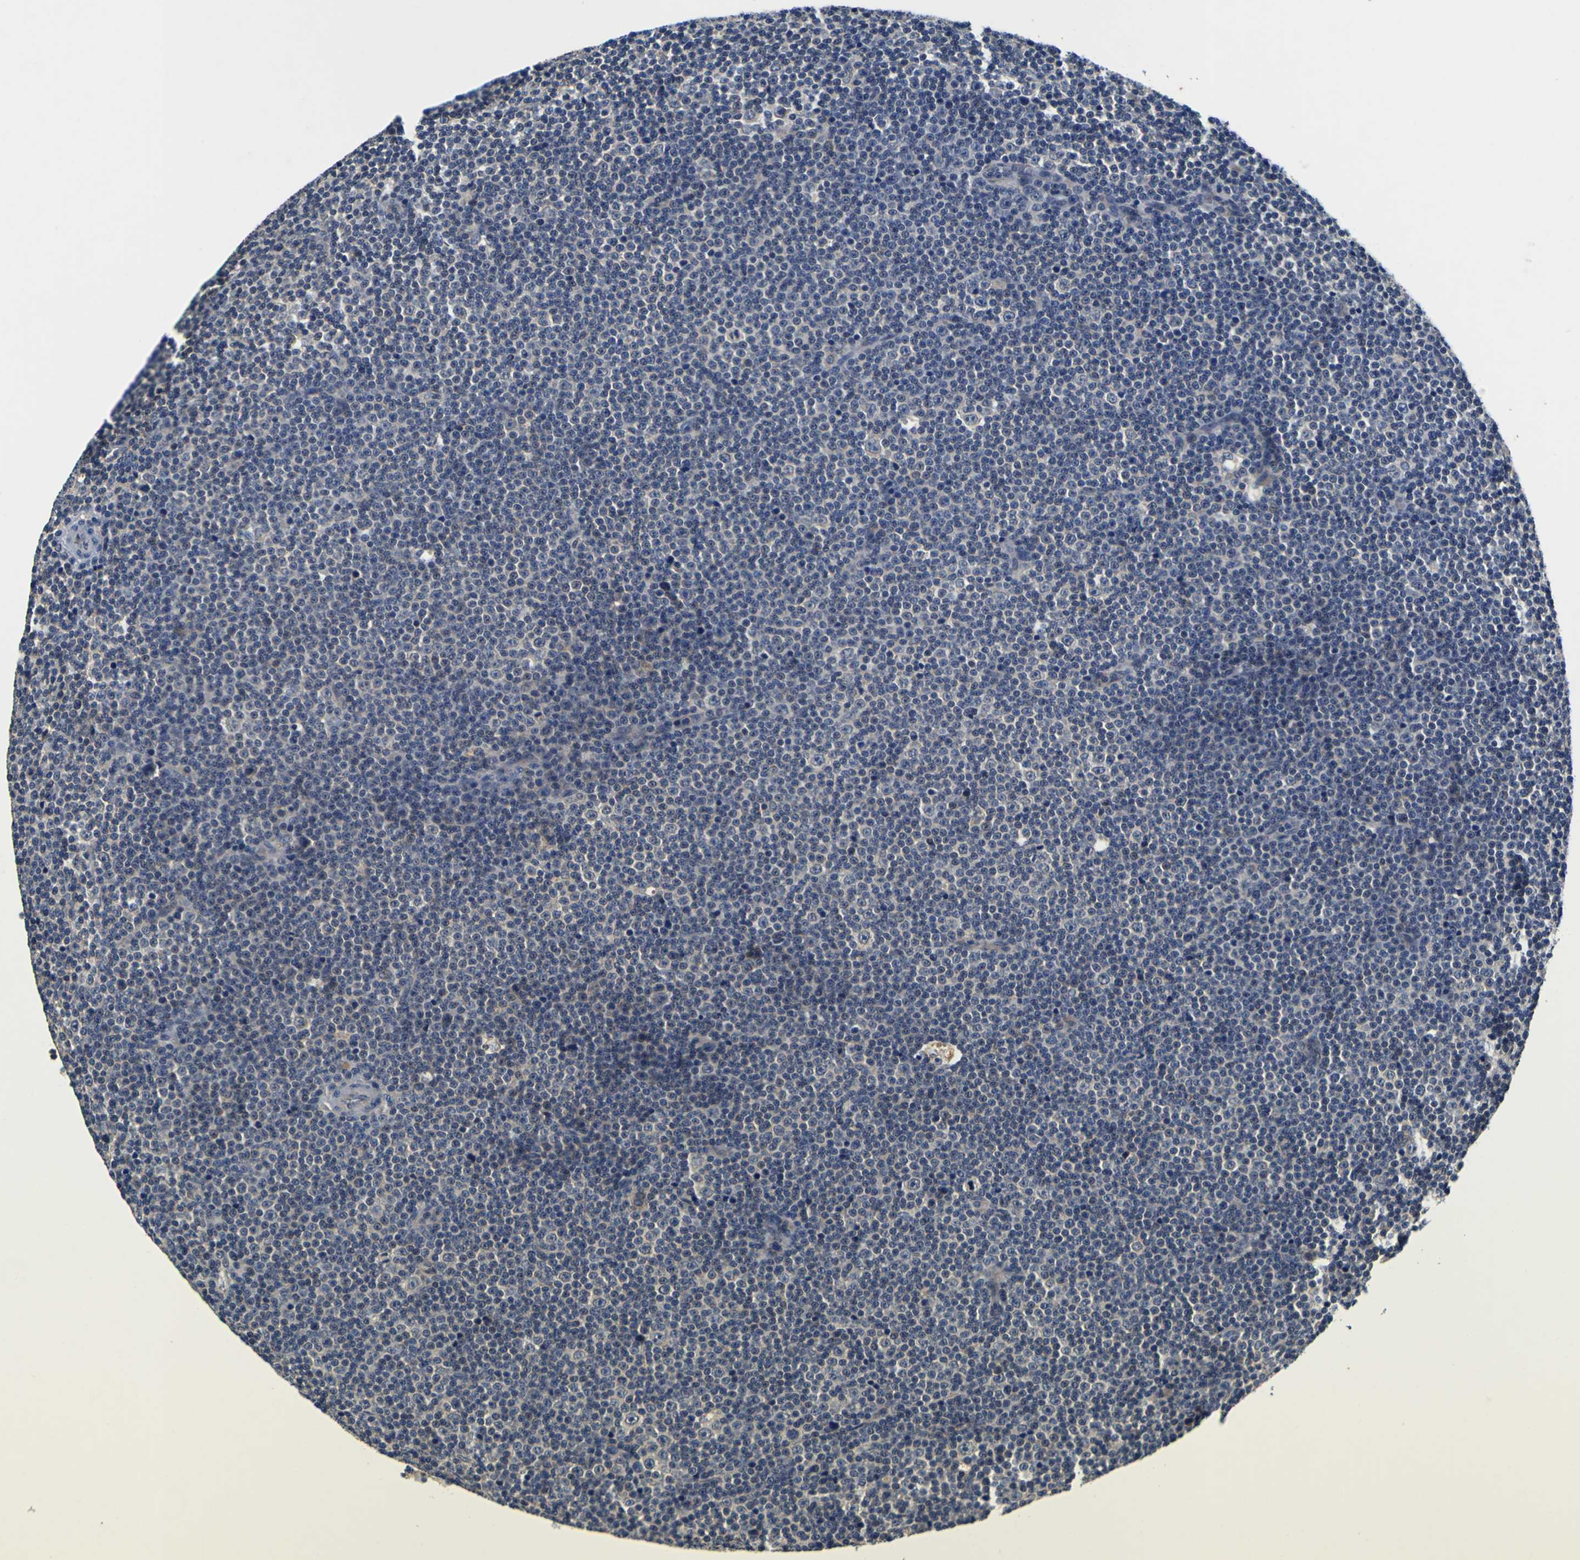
{"staining": {"intensity": "negative", "quantity": "none", "location": "none"}, "tissue": "lymphoma", "cell_type": "Tumor cells", "image_type": "cancer", "snomed": [{"axis": "morphology", "description": "Malignant lymphoma, non-Hodgkin's type, Low grade"}, {"axis": "topography", "description": "Lymph node"}], "caption": "Immunohistochemistry image of neoplastic tissue: low-grade malignant lymphoma, non-Hodgkin's type stained with DAB (3,3'-diaminobenzidine) demonstrates no significant protein expression in tumor cells. Nuclei are stained in blue.", "gene": "EPHB4", "patient": {"sex": "female", "age": 67}}